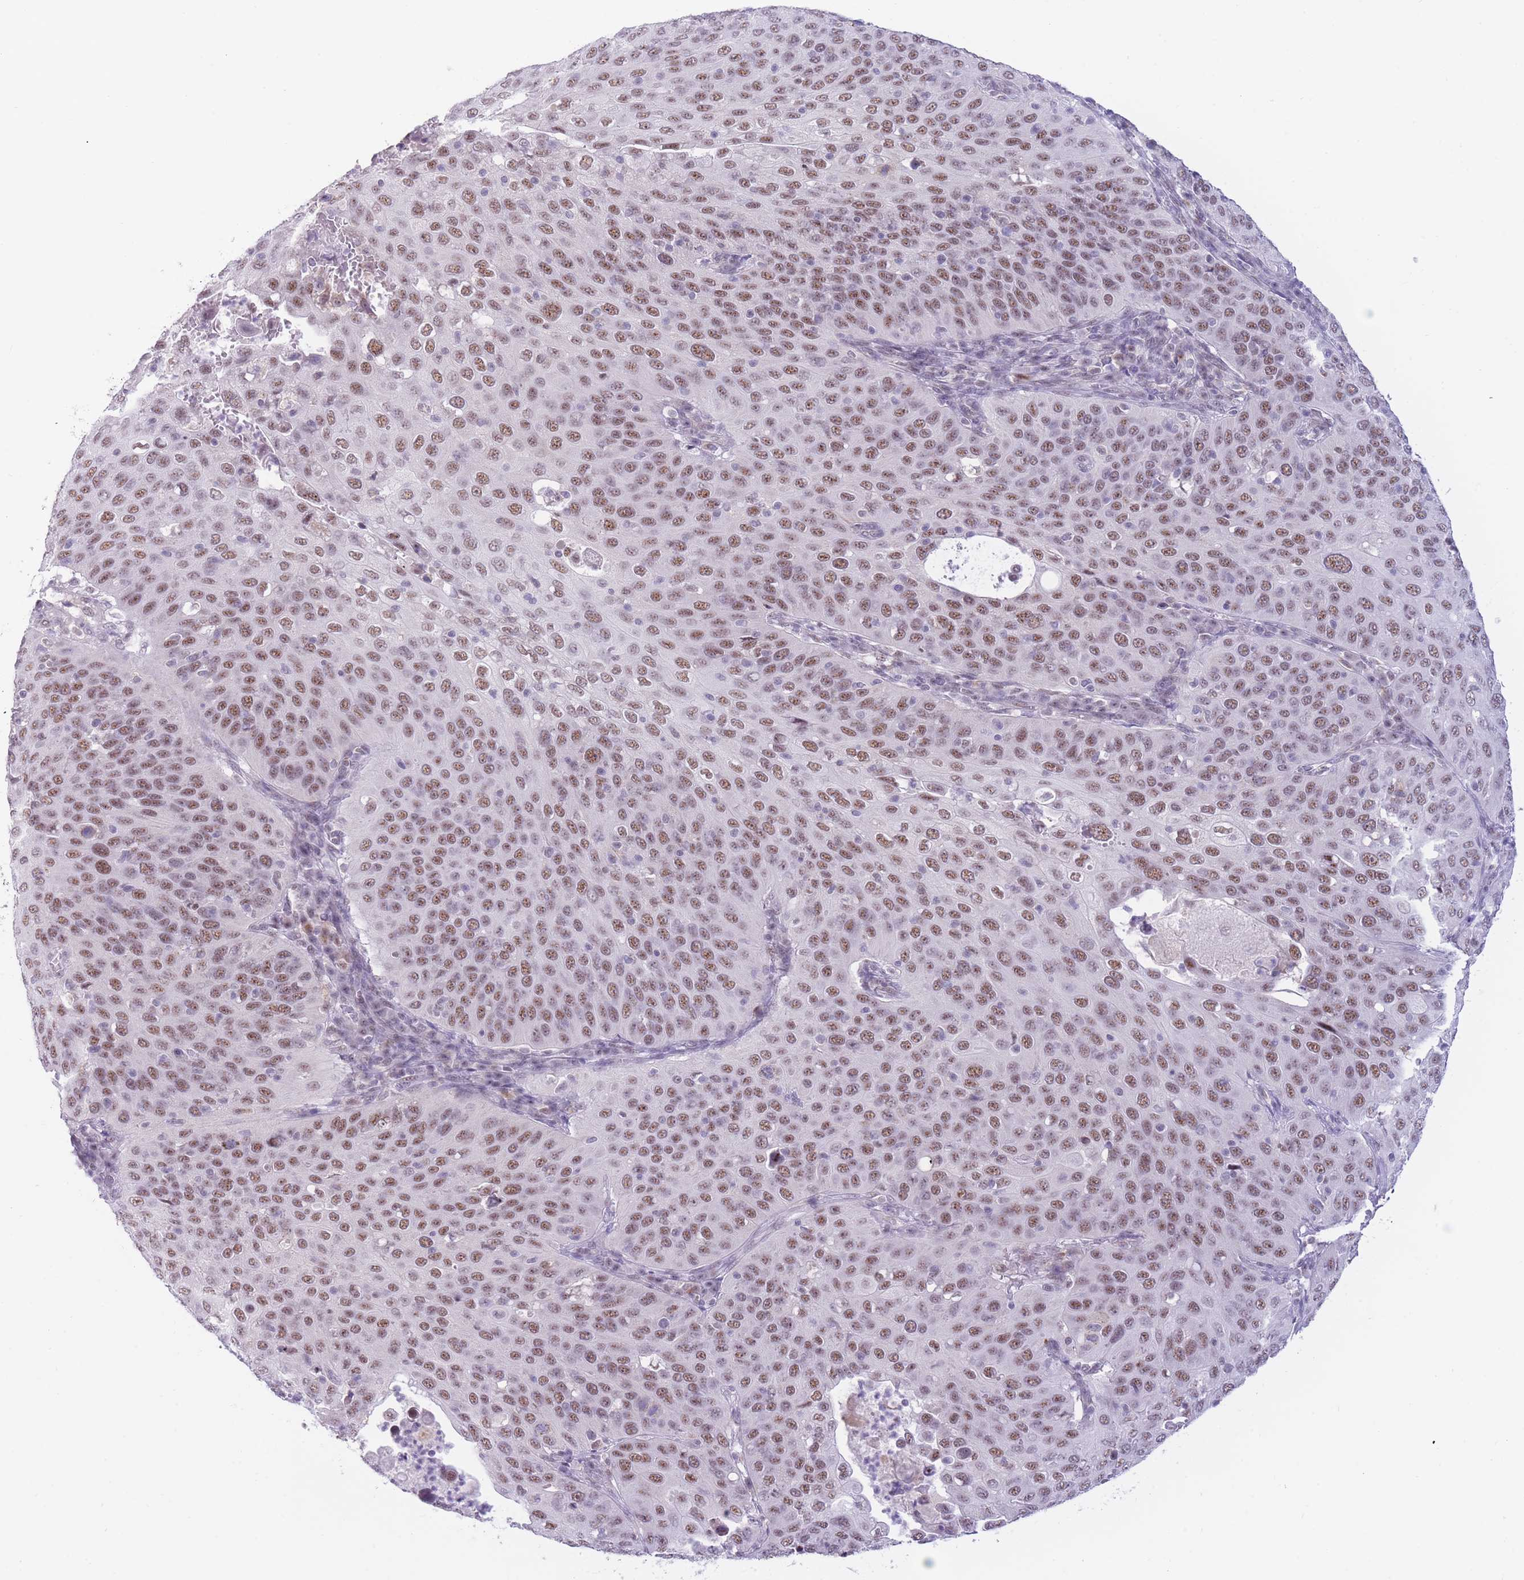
{"staining": {"intensity": "moderate", "quantity": ">75%", "location": "nuclear"}, "tissue": "cervical cancer", "cell_type": "Tumor cells", "image_type": "cancer", "snomed": [{"axis": "morphology", "description": "Squamous cell carcinoma, NOS"}, {"axis": "topography", "description": "Cervix"}], "caption": "DAB (3,3'-diaminobenzidine) immunohistochemical staining of cervical squamous cell carcinoma exhibits moderate nuclear protein staining in about >75% of tumor cells.", "gene": "CYP2B6", "patient": {"sex": "female", "age": 36}}